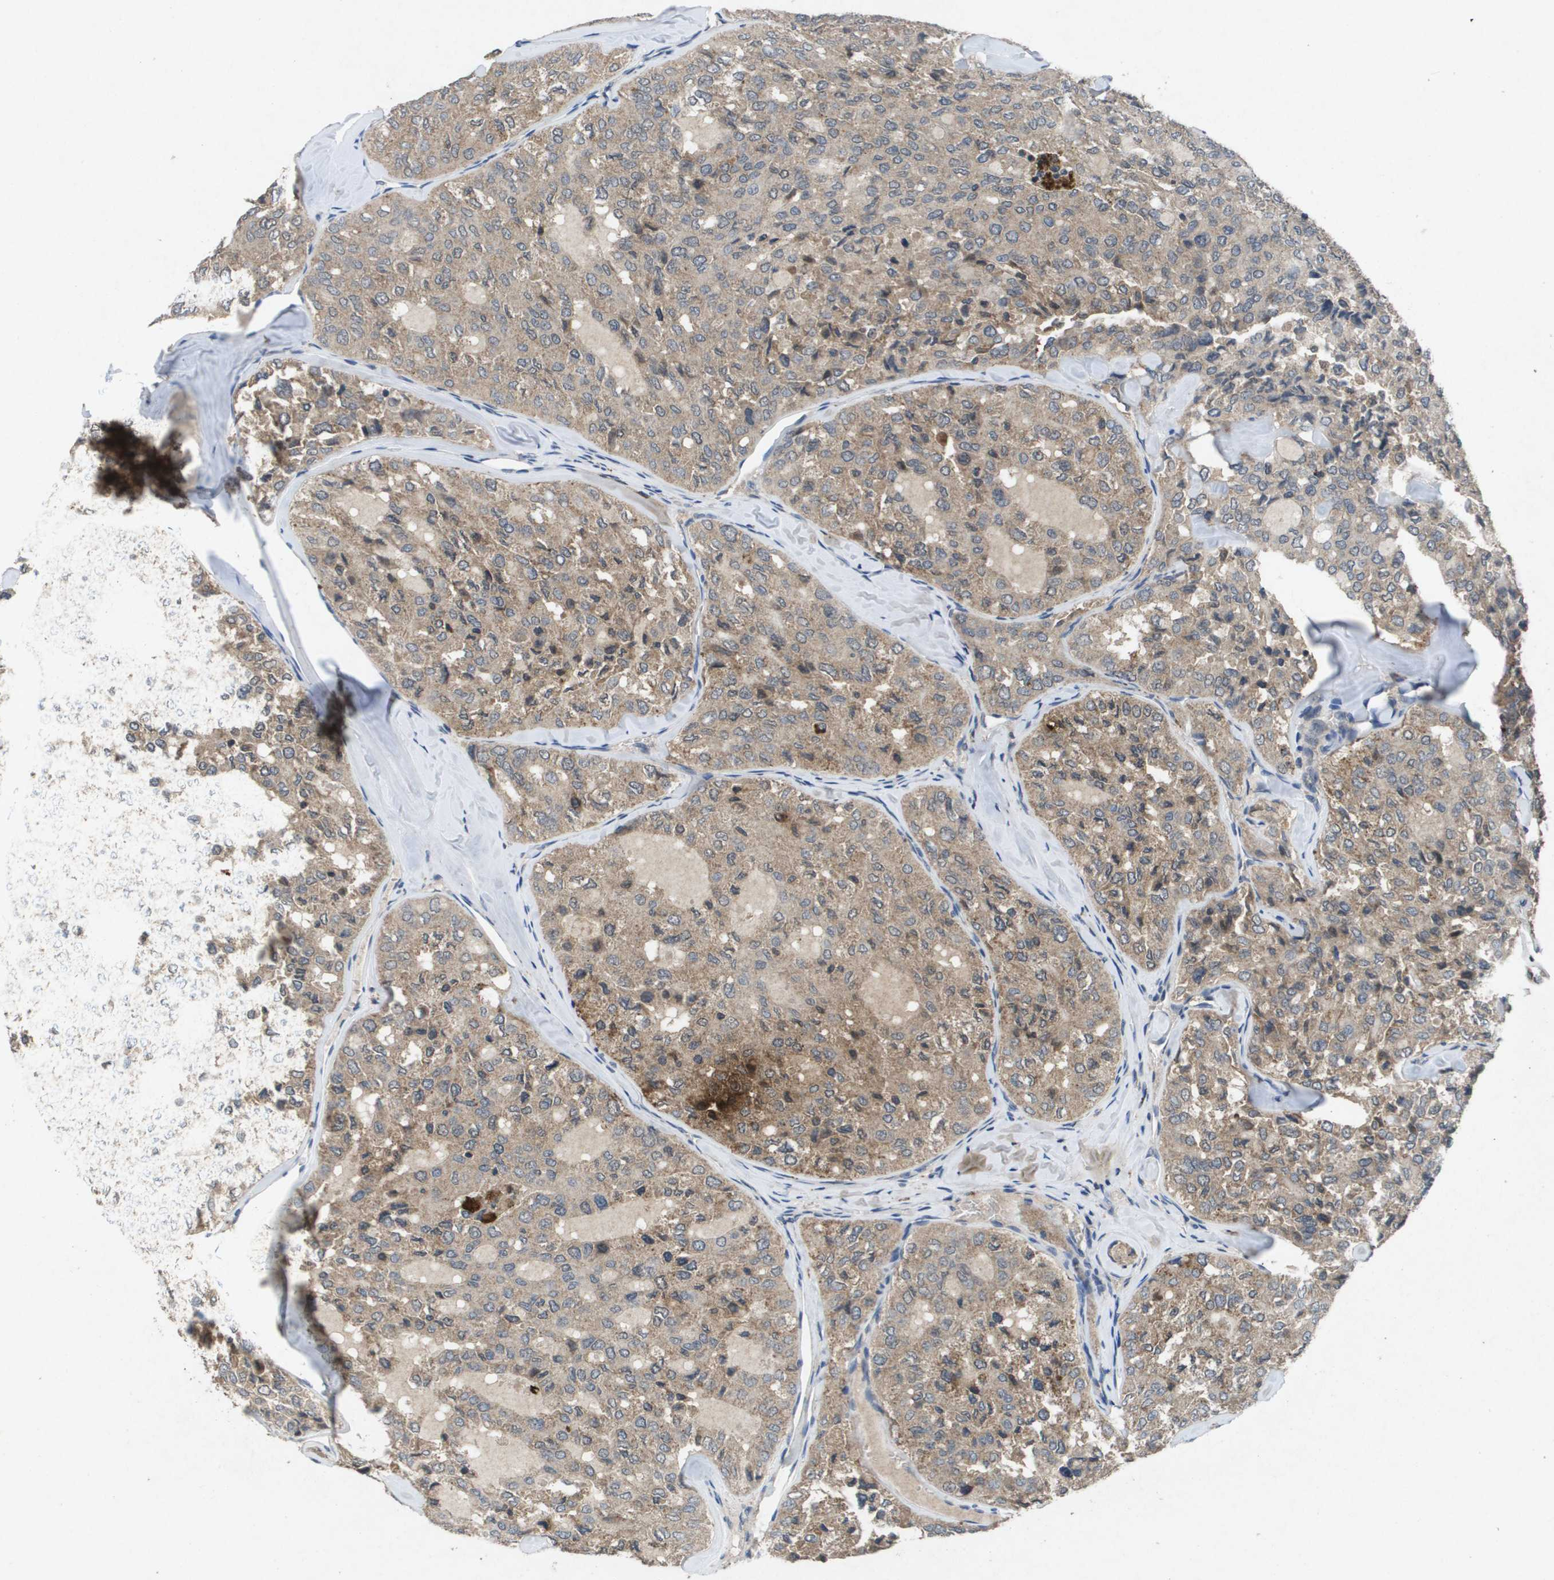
{"staining": {"intensity": "weak", "quantity": ">75%", "location": "cytoplasmic/membranous"}, "tissue": "thyroid cancer", "cell_type": "Tumor cells", "image_type": "cancer", "snomed": [{"axis": "morphology", "description": "Follicular adenoma carcinoma, NOS"}, {"axis": "topography", "description": "Thyroid gland"}], "caption": "A brown stain shows weak cytoplasmic/membranous positivity of a protein in thyroid cancer tumor cells.", "gene": "PROC", "patient": {"sex": "male", "age": 75}}